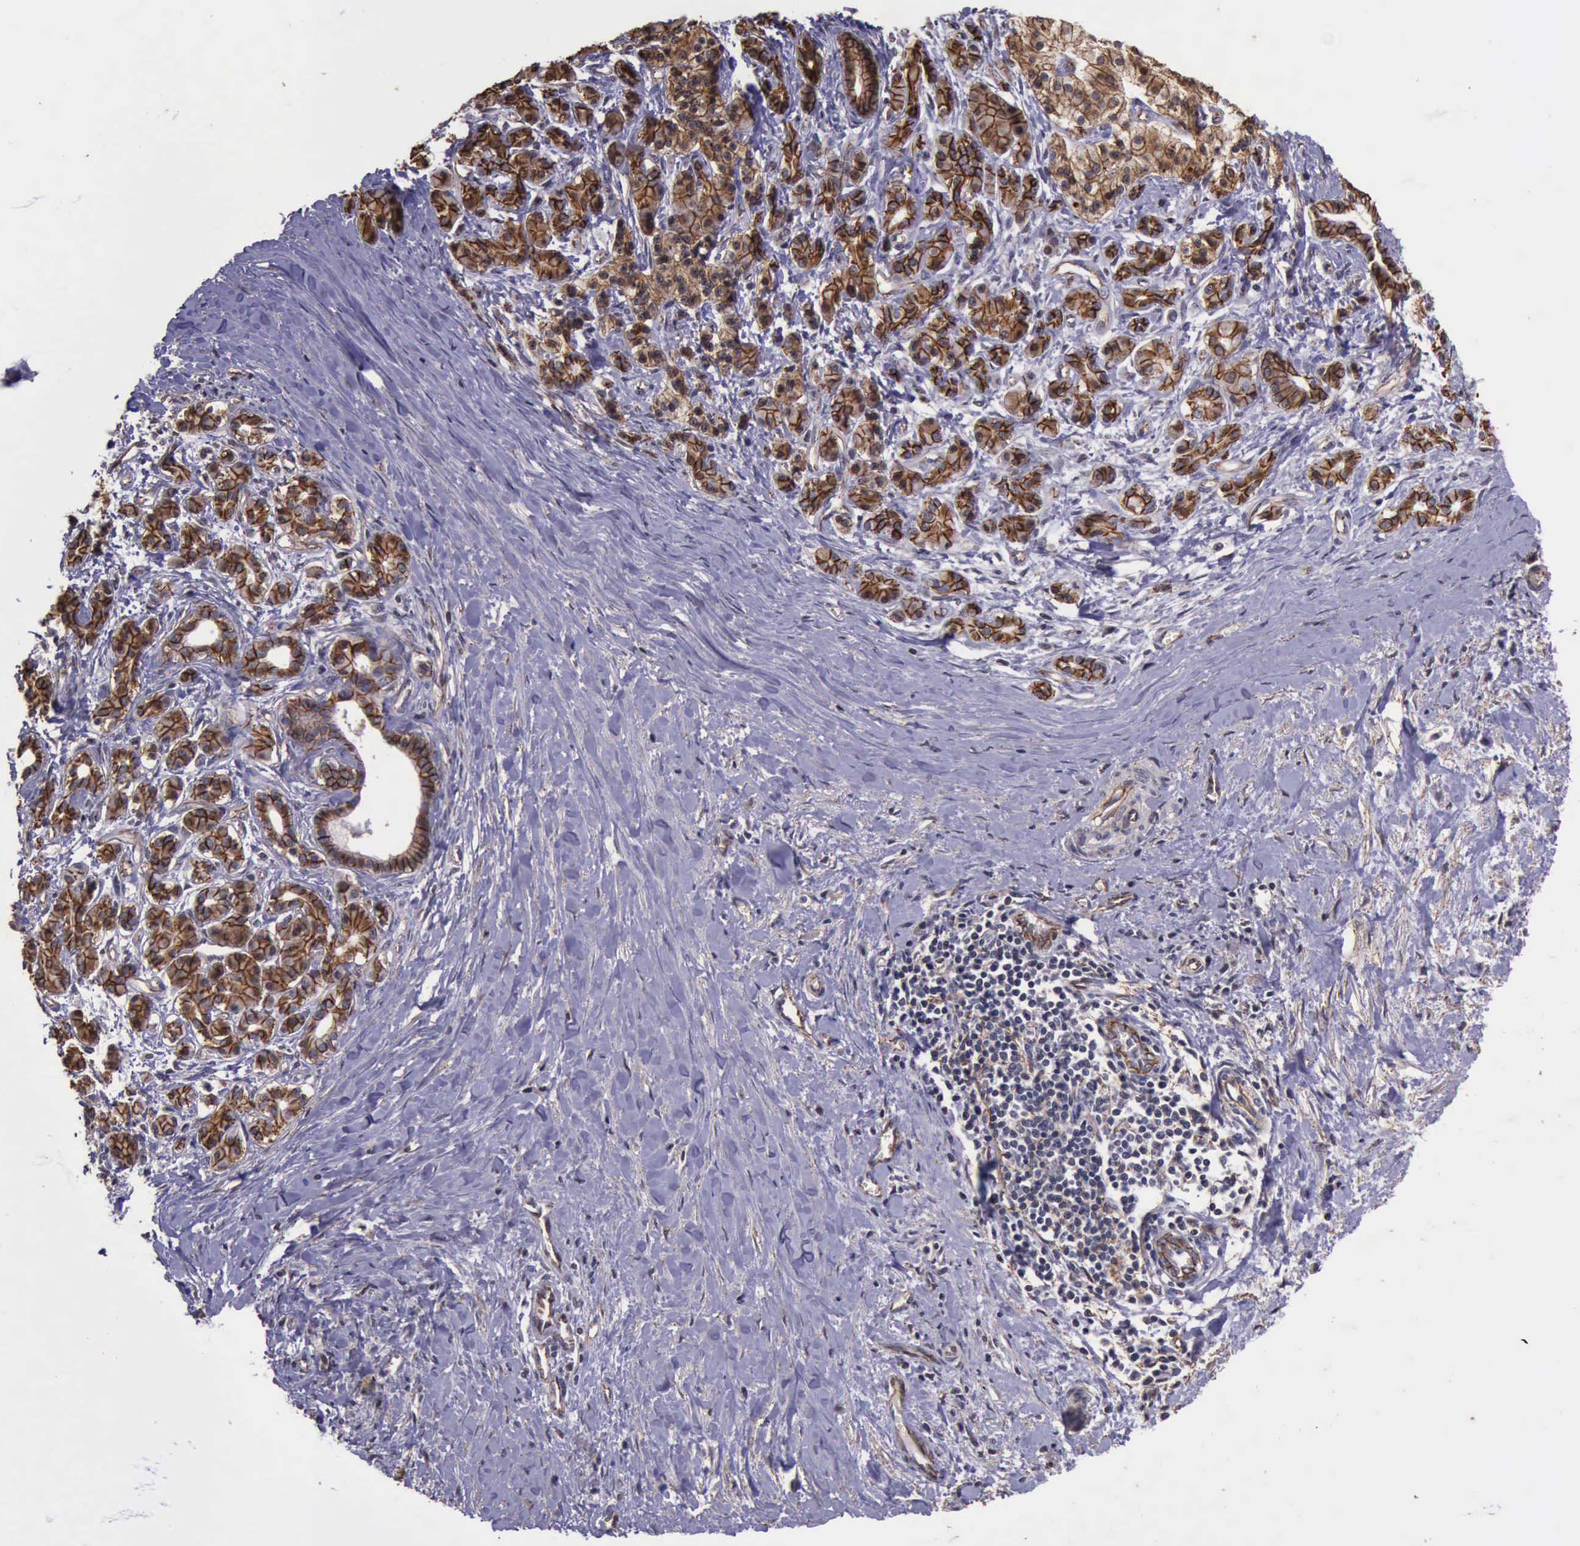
{"staining": {"intensity": "moderate", "quantity": ">75%", "location": "cytoplasmic/membranous"}, "tissue": "pancreatic cancer", "cell_type": "Tumor cells", "image_type": "cancer", "snomed": [{"axis": "morphology", "description": "Adenocarcinoma, NOS"}, {"axis": "topography", "description": "Pancreas"}], "caption": "DAB (3,3'-diaminobenzidine) immunohistochemical staining of human pancreatic cancer exhibits moderate cytoplasmic/membranous protein staining in approximately >75% of tumor cells. (IHC, brightfield microscopy, high magnification).", "gene": "CTNNB1", "patient": {"sex": "male", "age": 59}}